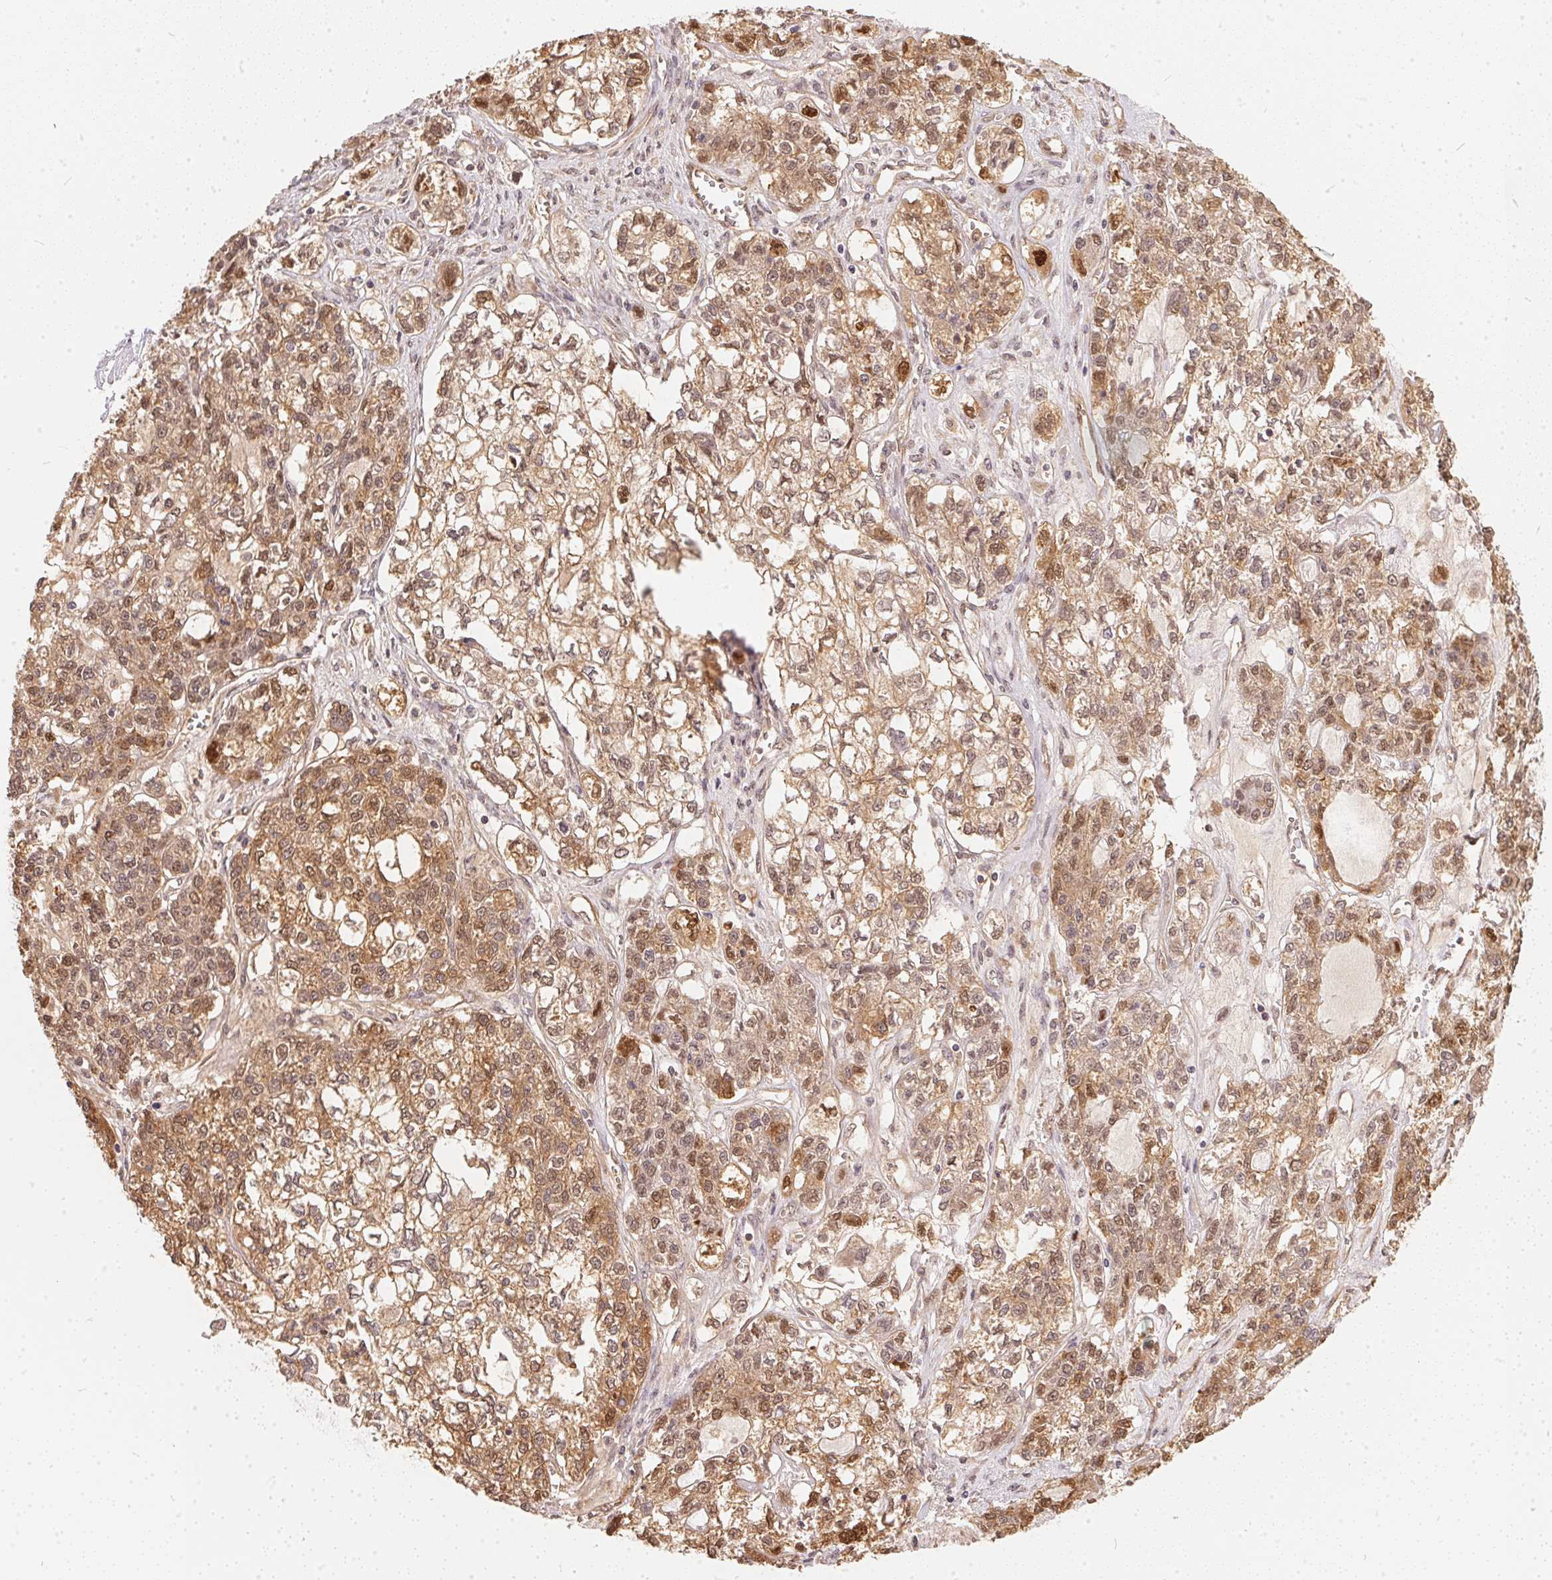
{"staining": {"intensity": "moderate", "quantity": ">75%", "location": "cytoplasmic/membranous,nuclear"}, "tissue": "ovarian cancer", "cell_type": "Tumor cells", "image_type": "cancer", "snomed": [{"axis": "morphology", "description": "Carcinoma, endometroid"}, {"axis": "topography", "description": "Ovary"}], "caption": "Tumor cells exhibit moderate cytoplasmic/membranous and nuclear staining in approximately >75% of cells in endometroid carcinoma (ovarian).", "gene": "BLMH", "patient": {"sex": "female", "age": 64}}